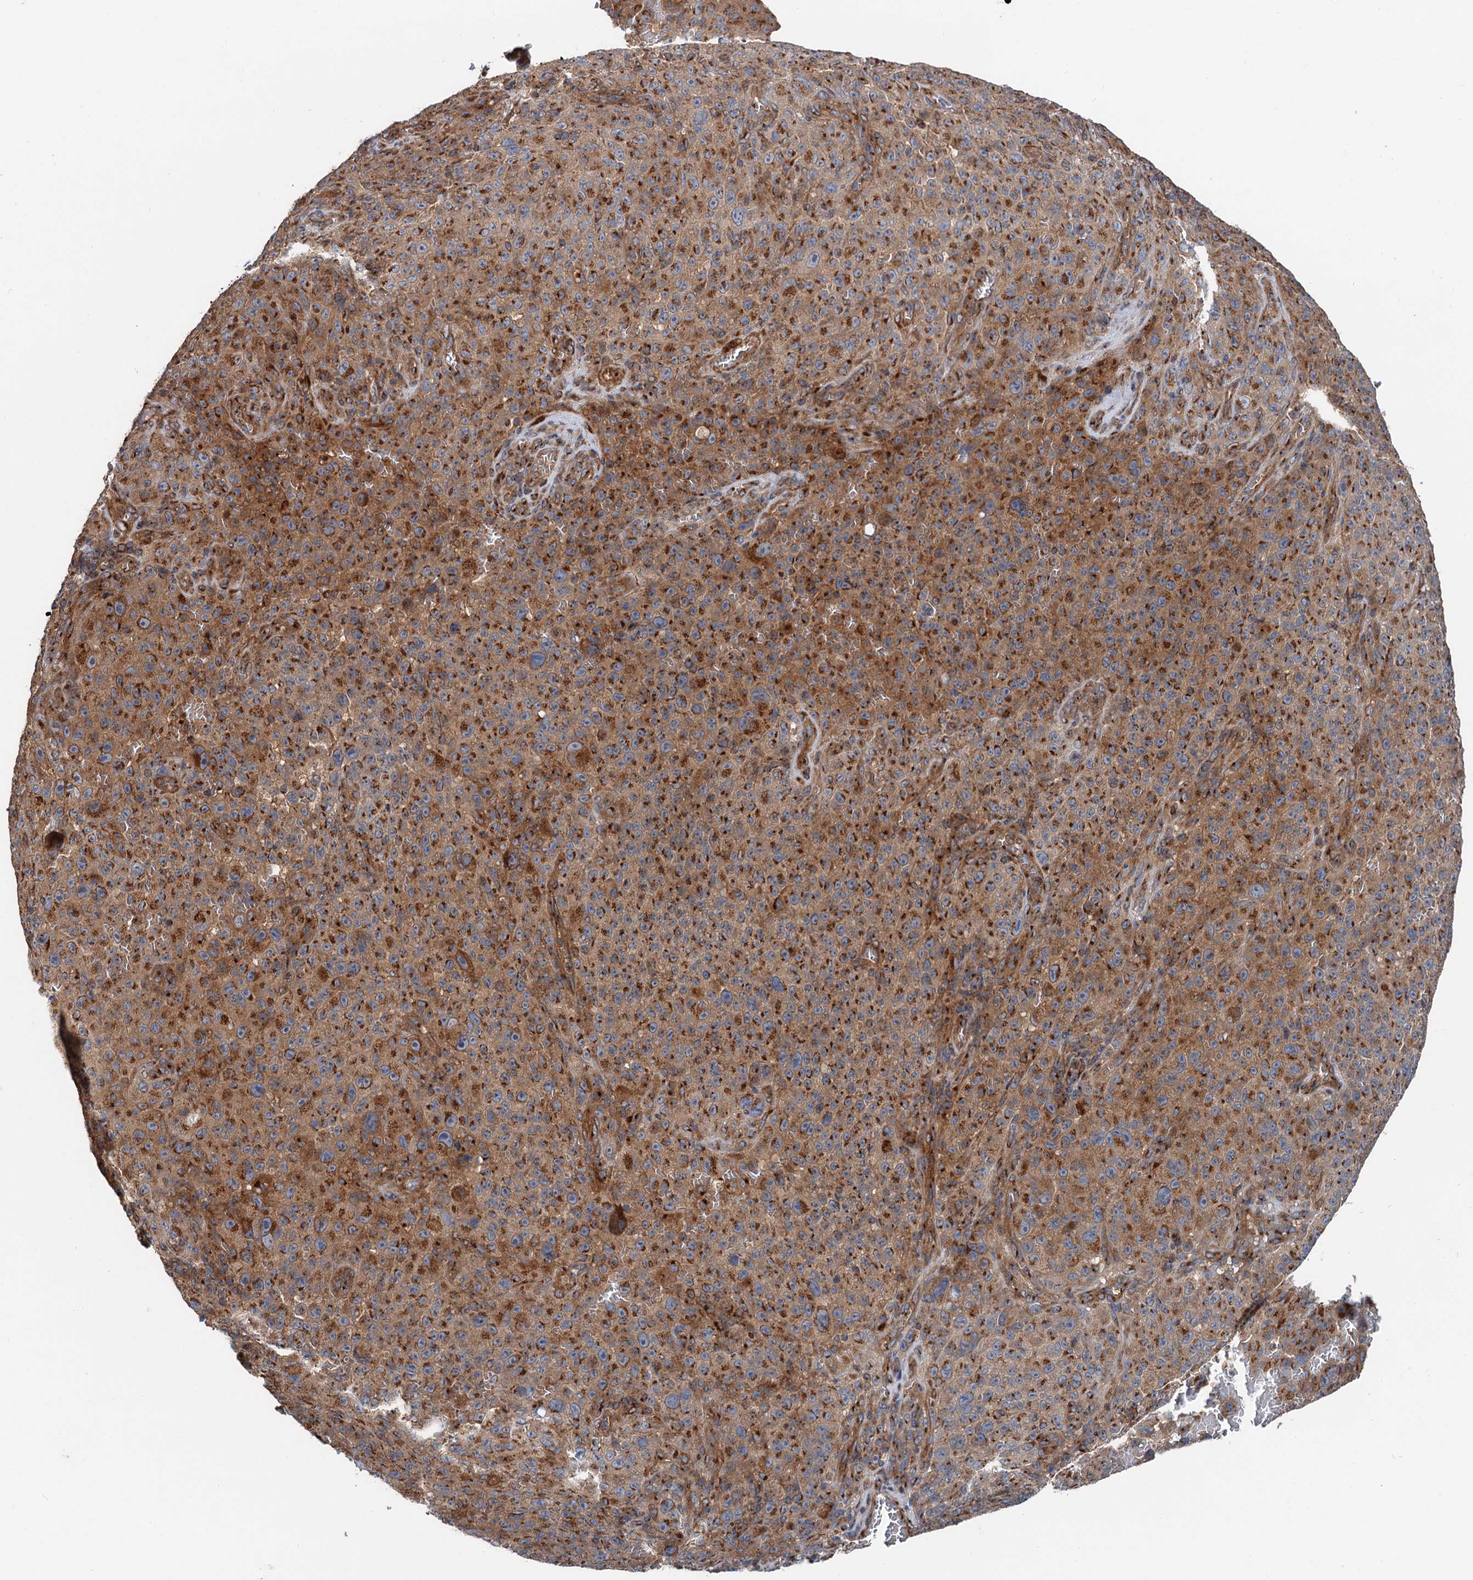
{"staining": {"intensity": "moderate", "quantity": ">75%", "location": "cytoplasmic/membranous"}, "tissue": "melanoma", "cell_type": "Tumor cells", "image_type": "cancer", "snomed": [{"axis": "morphology", "description": "Malignant melanoma, NOS"}, {"axis": "topography", "description": "Skin"}], "caption": "A brown stain labels moderate cytoplasmic/membranous staining of a protein in human malignant melanoma tumor cells.", "gene": "ANKRD26", "patient": {"sex": "female", "age": 82}}